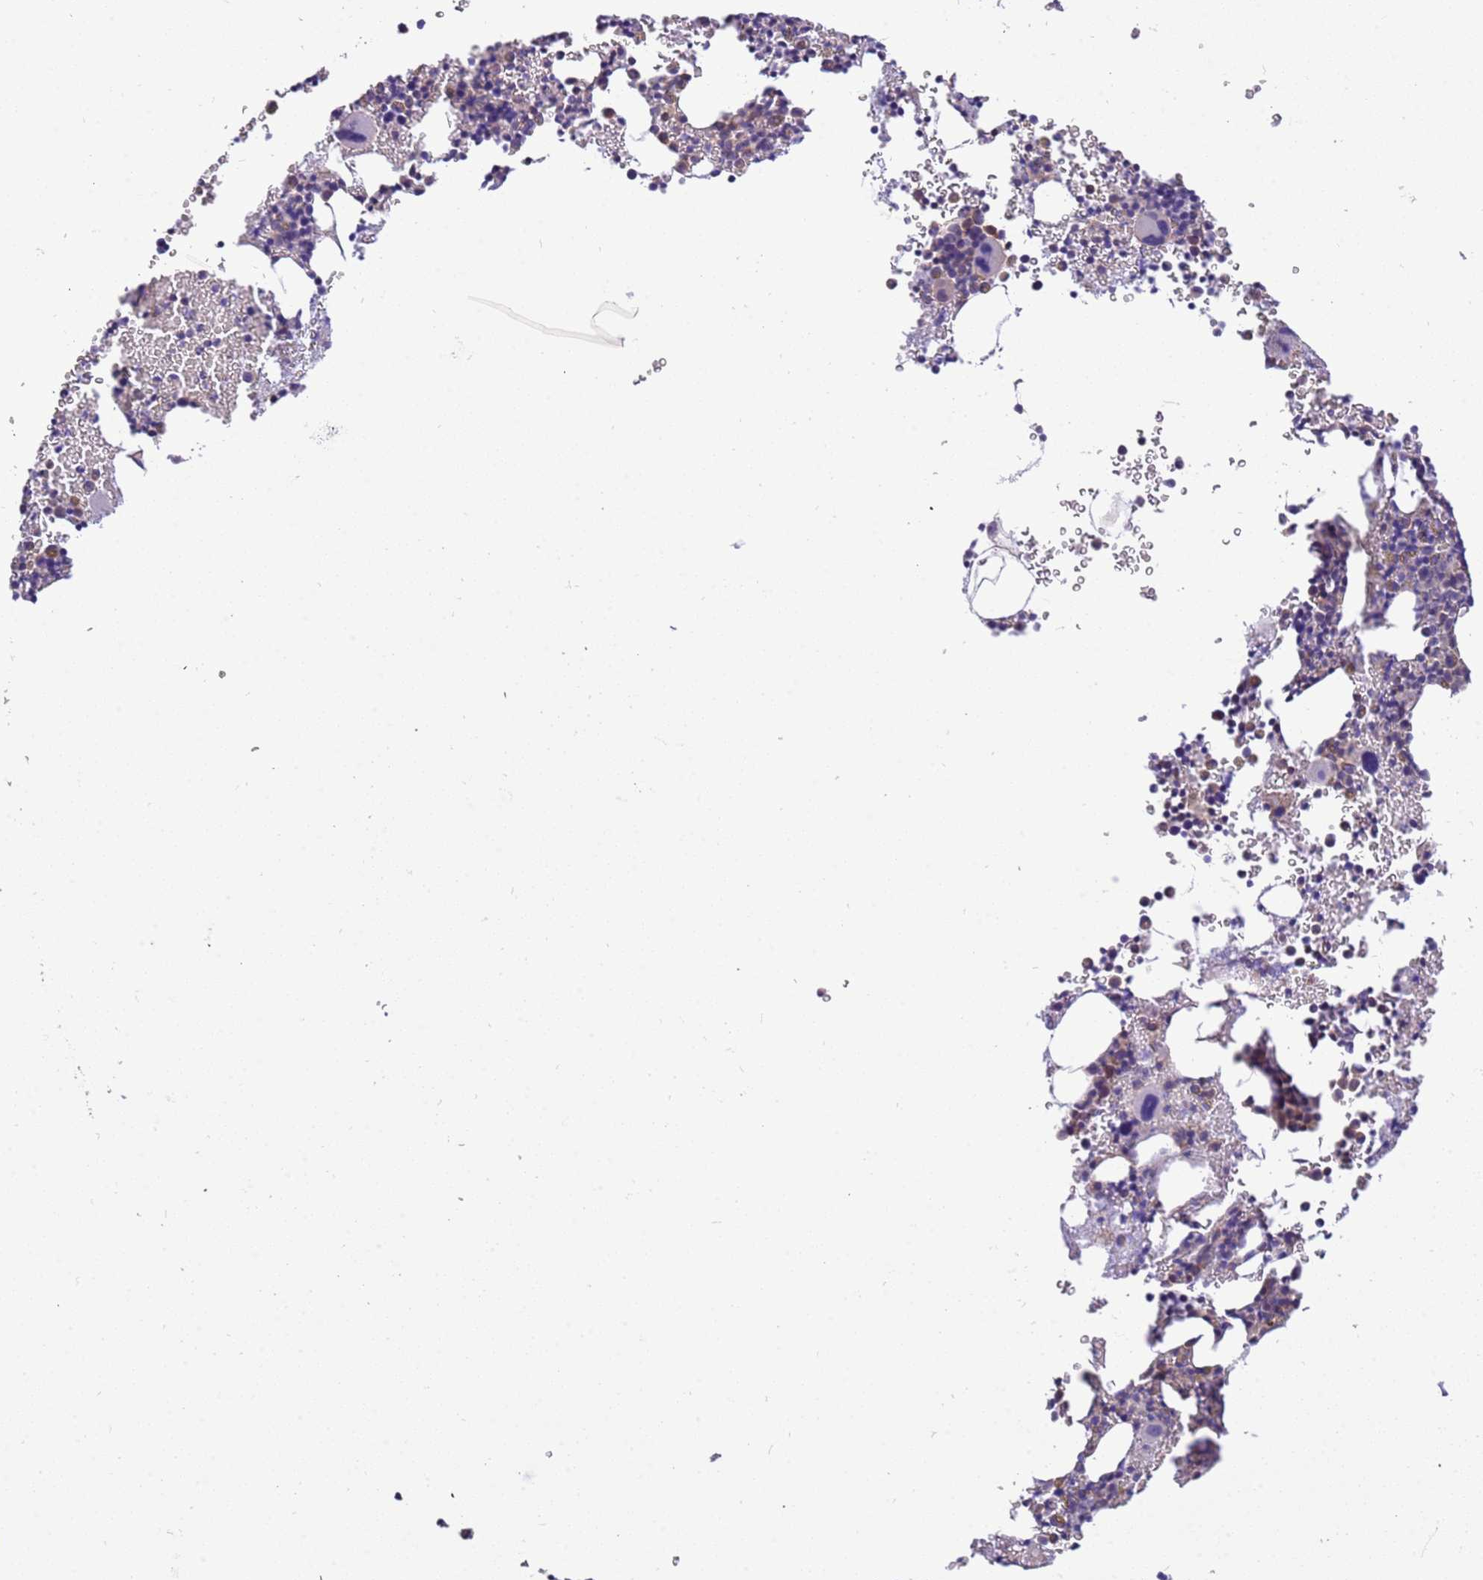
{"staining": {"intensity": "weak", "quantity": "<25%", "location": "cytoplasmic/membranous"}, "tissue": "bone marrow", "cell_type": "Hematopoietic cells", "image_type": "normal", "snomed": [{"axis": "morphology", "description": "Normal tissue, NOS"}, {"axis": "topography", "description": "Bone marrow"}], "caption": "An IHC image of benign bone marrow is shown. There is no staining in hematopoietic cells of bone marrow. The staining was performed using DAB (3,3'-diaminobenzidine) to visualize the protein expression in brown, while the nuclei were stained in blue with hematoxylin (Magnification: 20x).", "gene": "STIP1", "patient": {"sex": "male", "age": 41}}